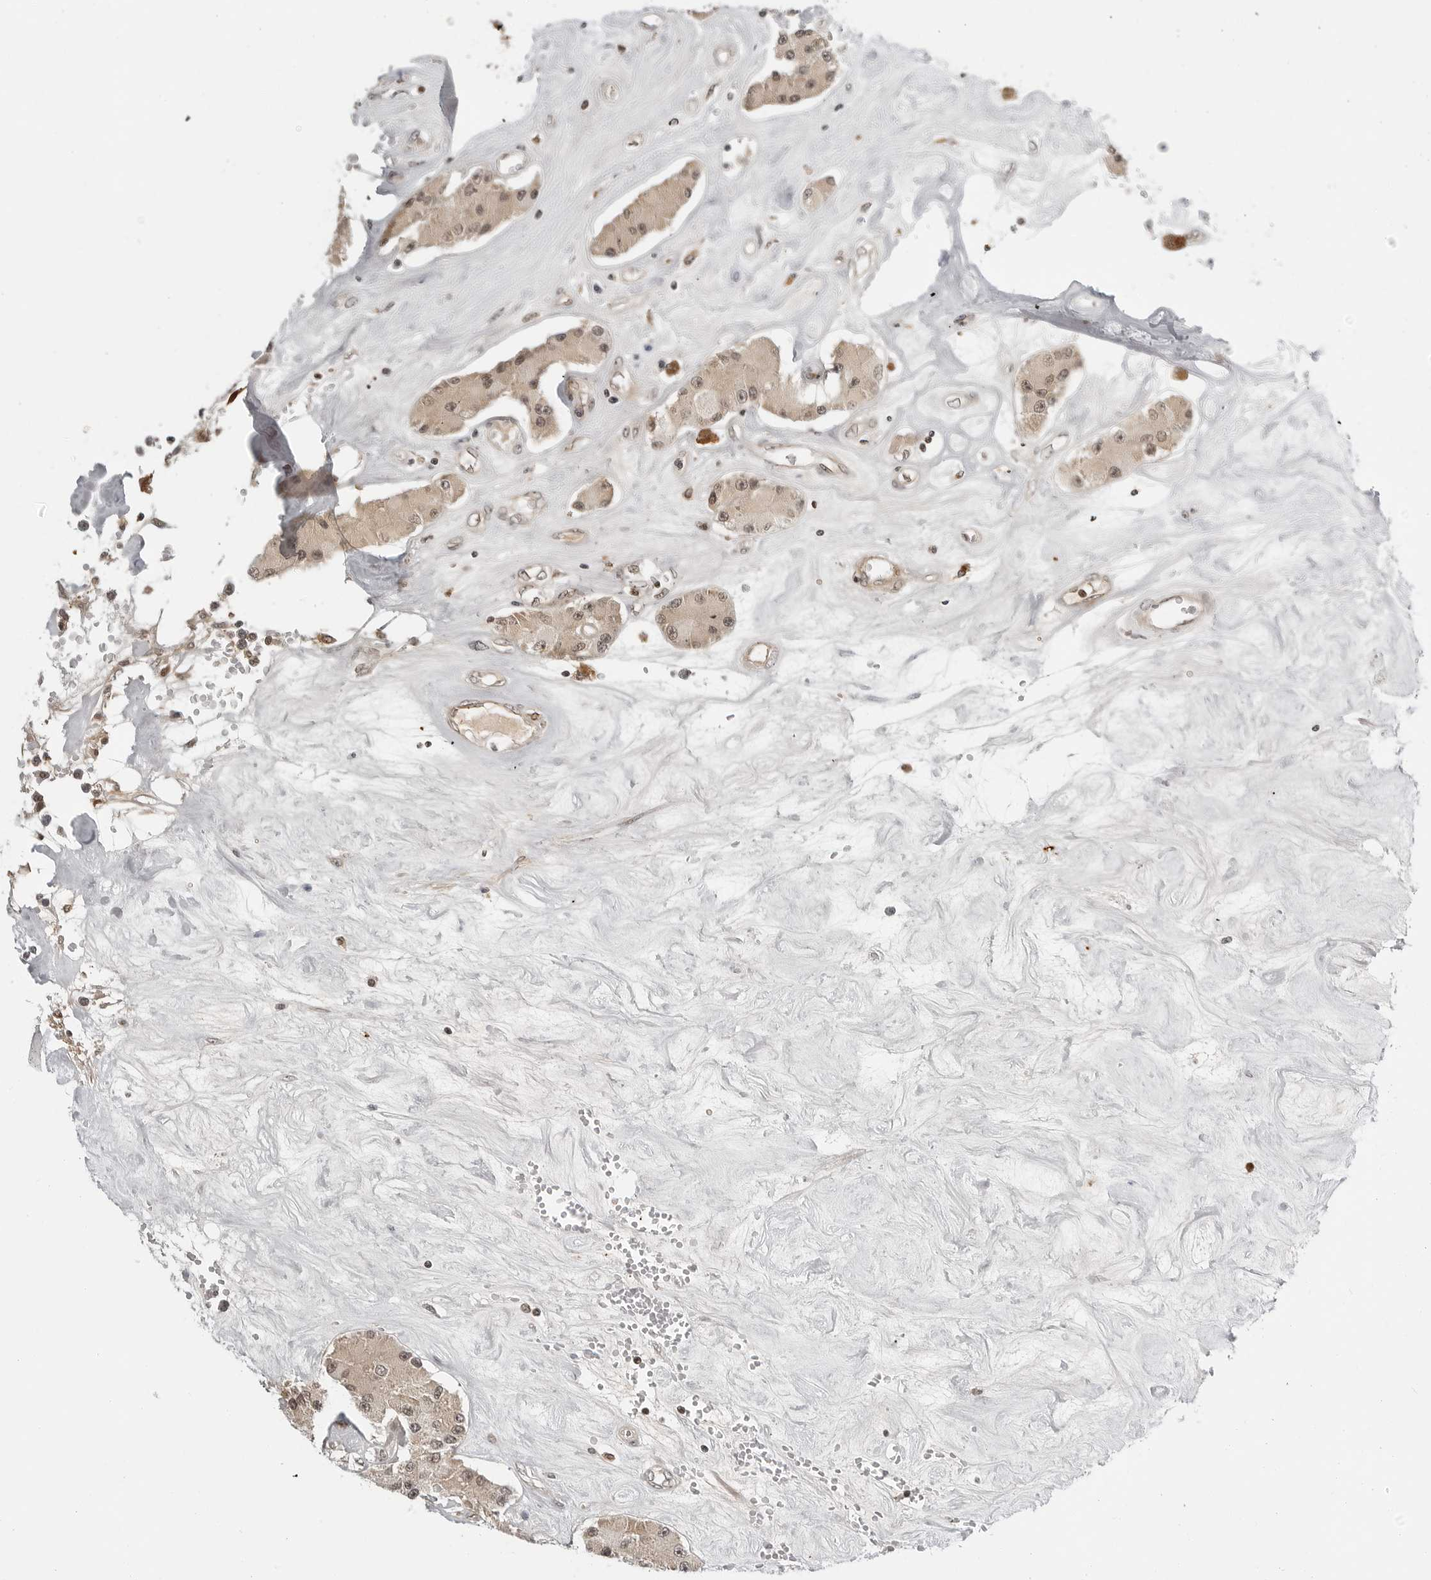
{"staining": {"intensity": "moderate", "quantity": ">75%", "location": "cytoplasmic/membranous,nuclear"}, "tissue": "carcinoid", "cell_type": "Tumor cells", "image_type": "cancer", "snomed": [{"axis": "morphology", "description": "Carcinoid, malignant, NOS"}, {"axis": "topography", "description": "Pancreas"}], "caption": "Human malignant carcinoid stained with a protein marker reveals moderate staining in tumor cells.", "gene": "C8orf33", "patient": {"sex": "male", "age": 41}}